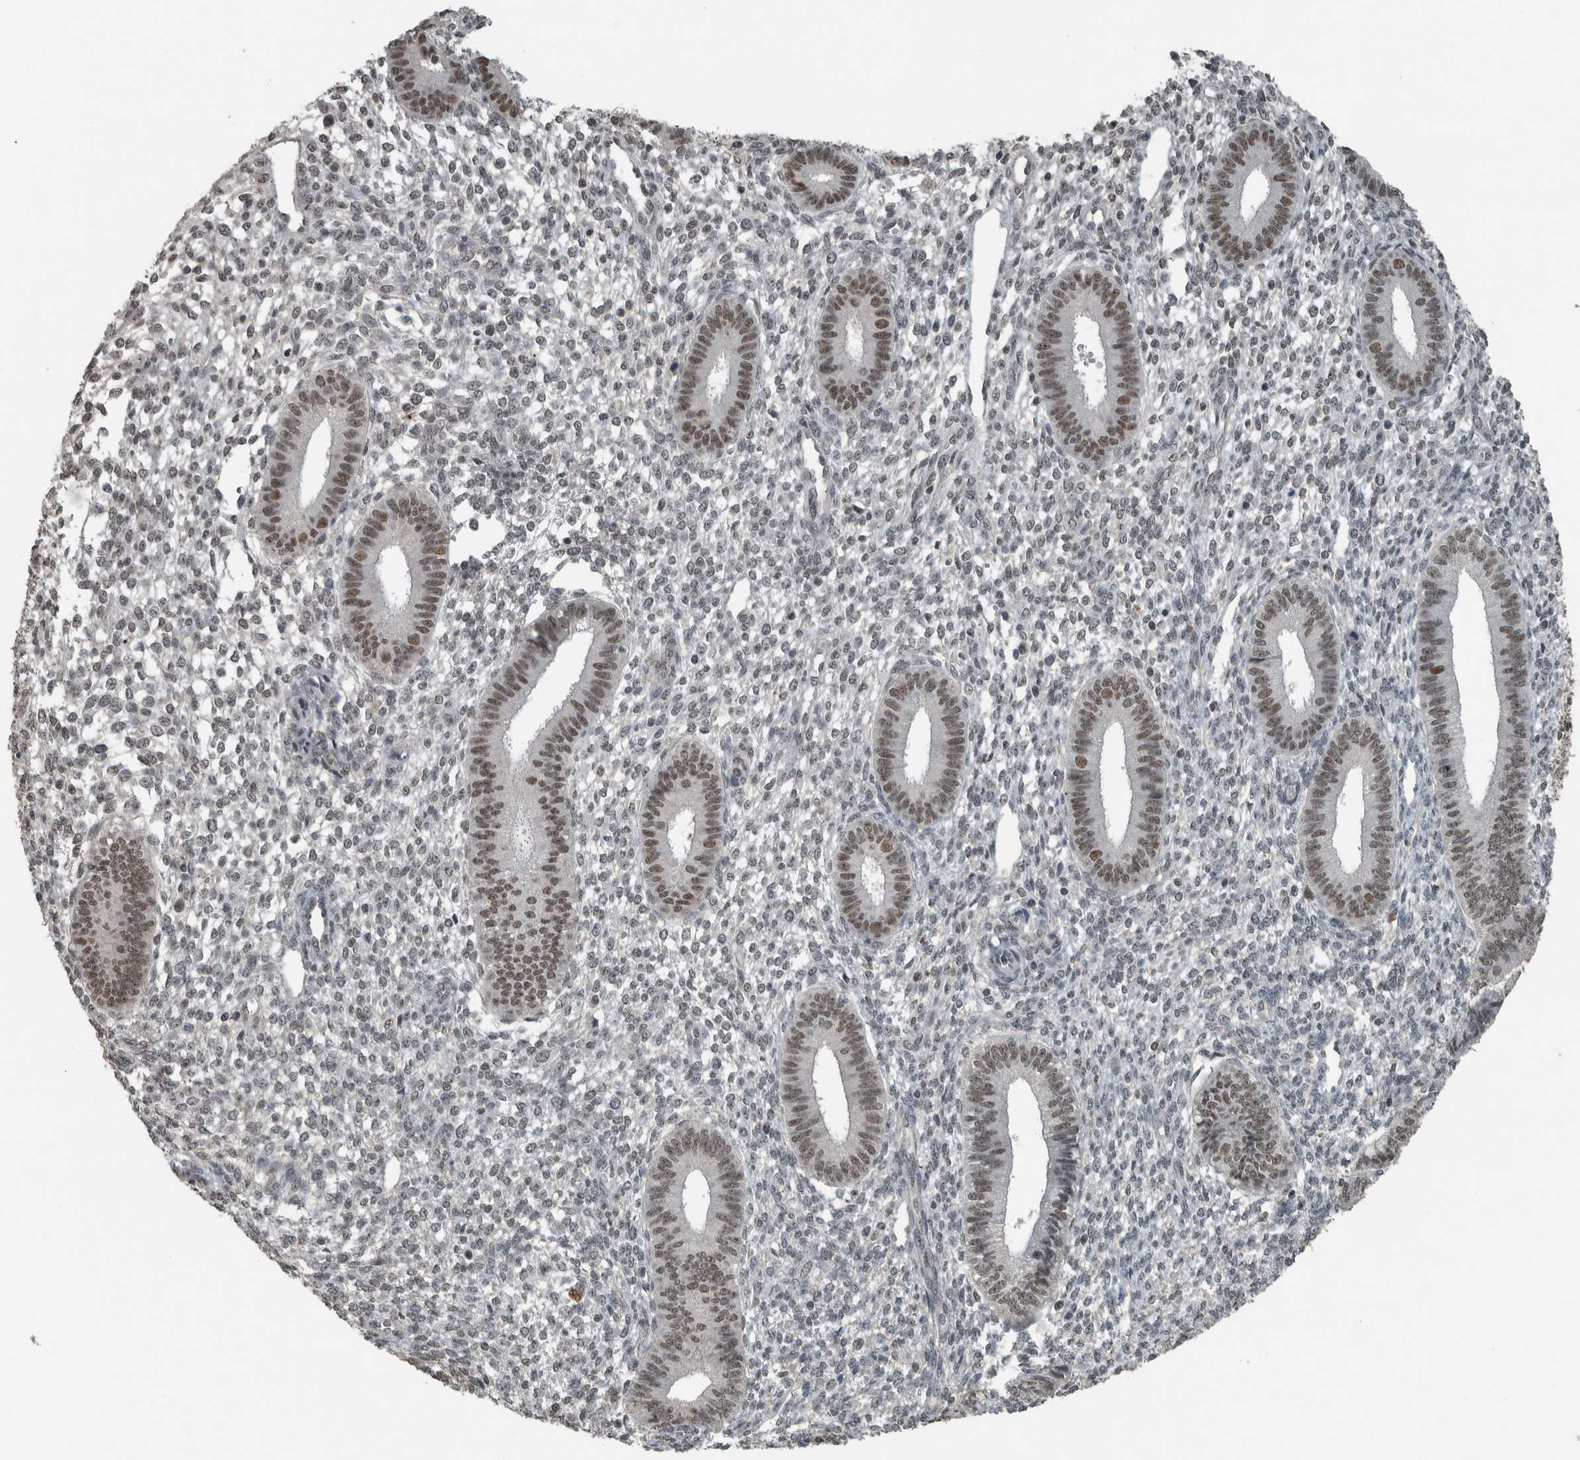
{"staining": {"intensity": "weak", "quantity": "<25%", "location": "nuclear"}, "tissue": "endometrium", "cell_type": "Cells in endometrial stroma", "image_type": "normal", "snomed": [{"axis": "morphology", "description": "Normal tissue, NOS"}, {"axis": "topography", "description": "Endometrium"}], "caption": "Photomicrograph shows no protein expression in cells in endometrial stroma of unremarkable endometrium. Brightfield microscopy of immunohistochemistry (IHC) stained with DAB (brown) and hematoxylin (blue), captured at high magnification.", "gene": "ZNF24", "patient": {"sex": "female", "age": 46}}